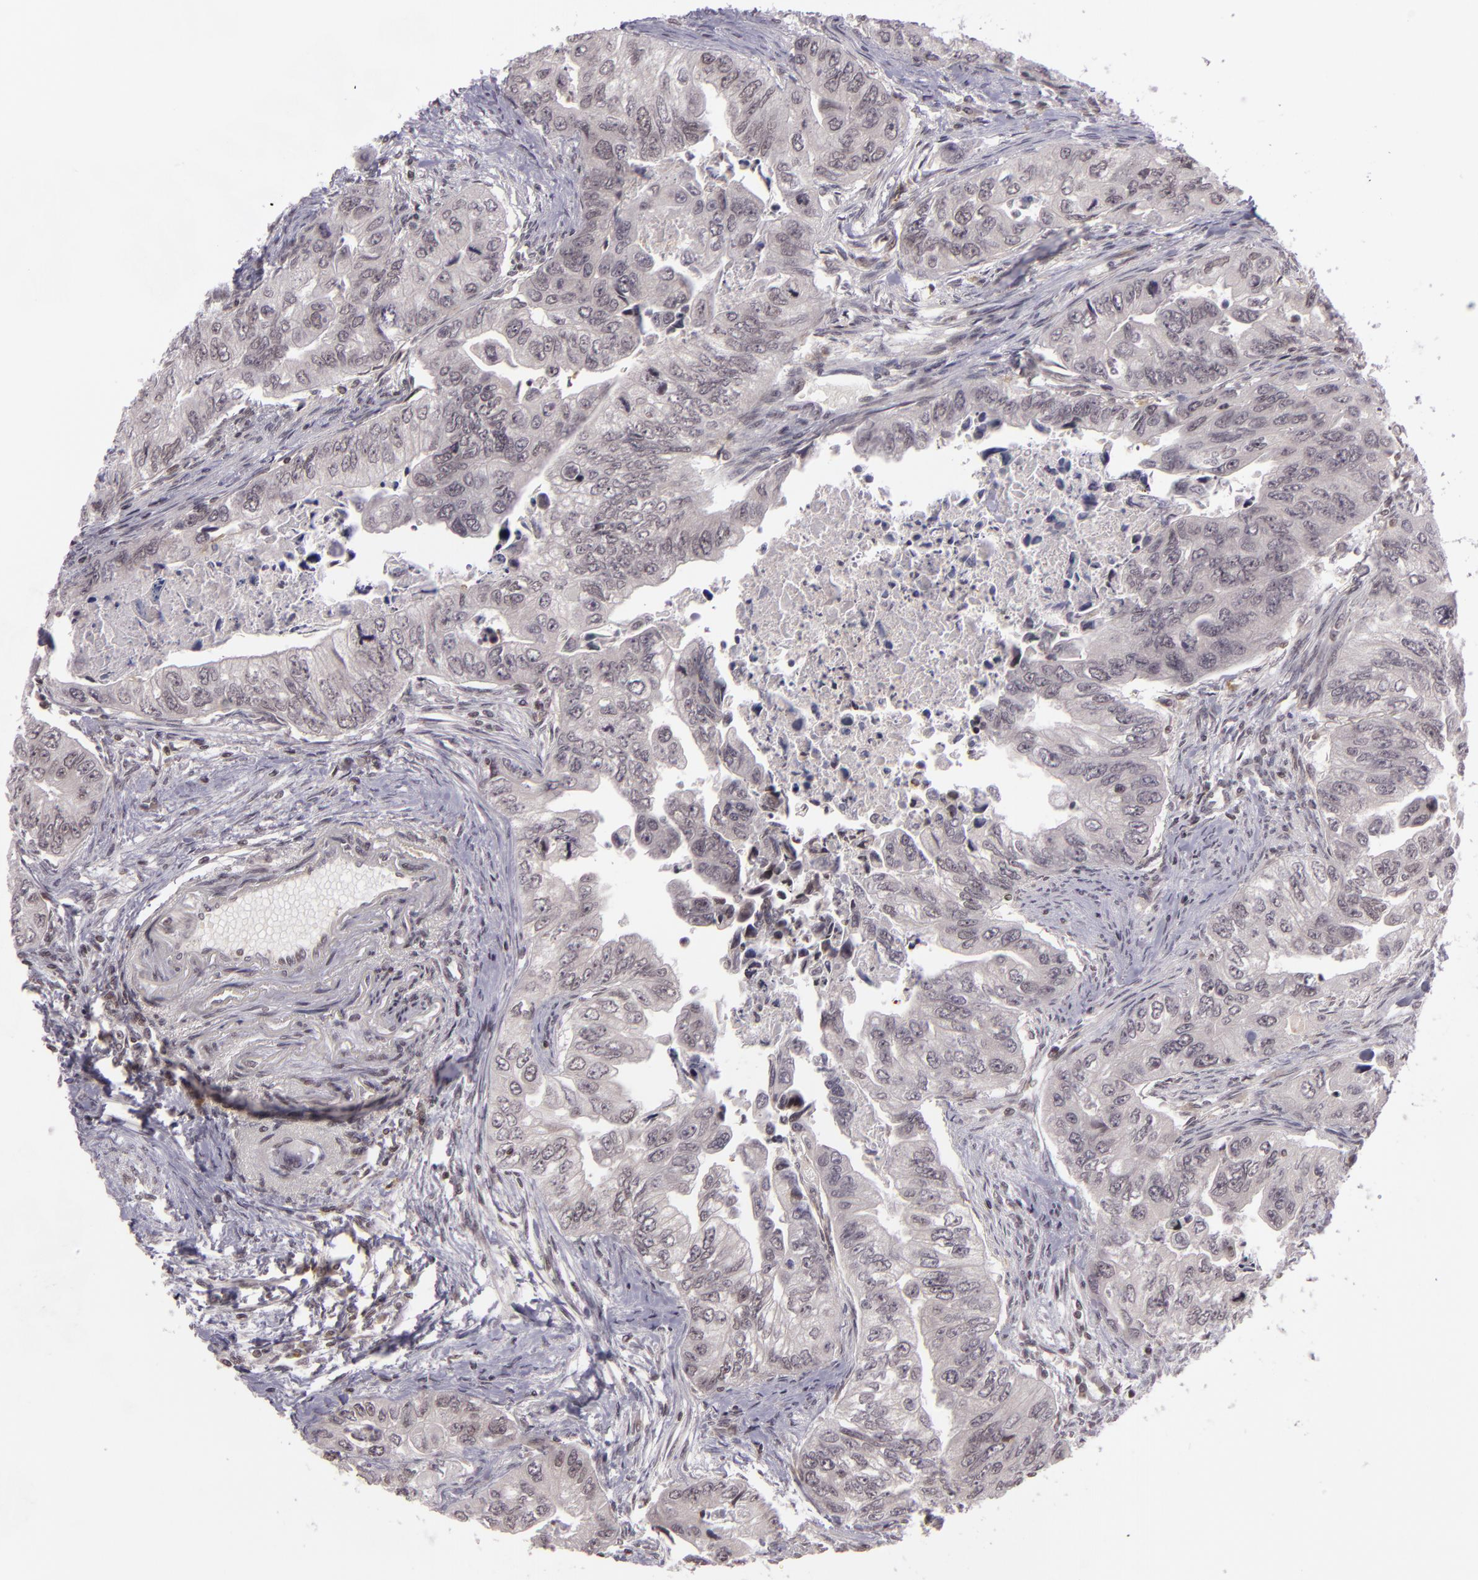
{"staining": {"intensity": "weak", "quantity": ">75%", "location": "cytoplasmic/membranous"}, "tissue": "colorectal cancer", "cell_type": "Tumor cells", "image_type": "cancer", "snomed": [{"axis": "morphology", "description": "Adenocarcinoma, NOS"}, {"axis": "topography", "description": "Colon"}], "caption": "Immunohistochemistry (DAB (3,3'-diaminobenzidine)) staining of colorectal cancer (adenocarcinoma) exhibits weak cytoplasmic/membranous protein staining in about >75% of tumor cells.", "gene": "ZFX", "patient": {"sex": "female", "age": 11}}